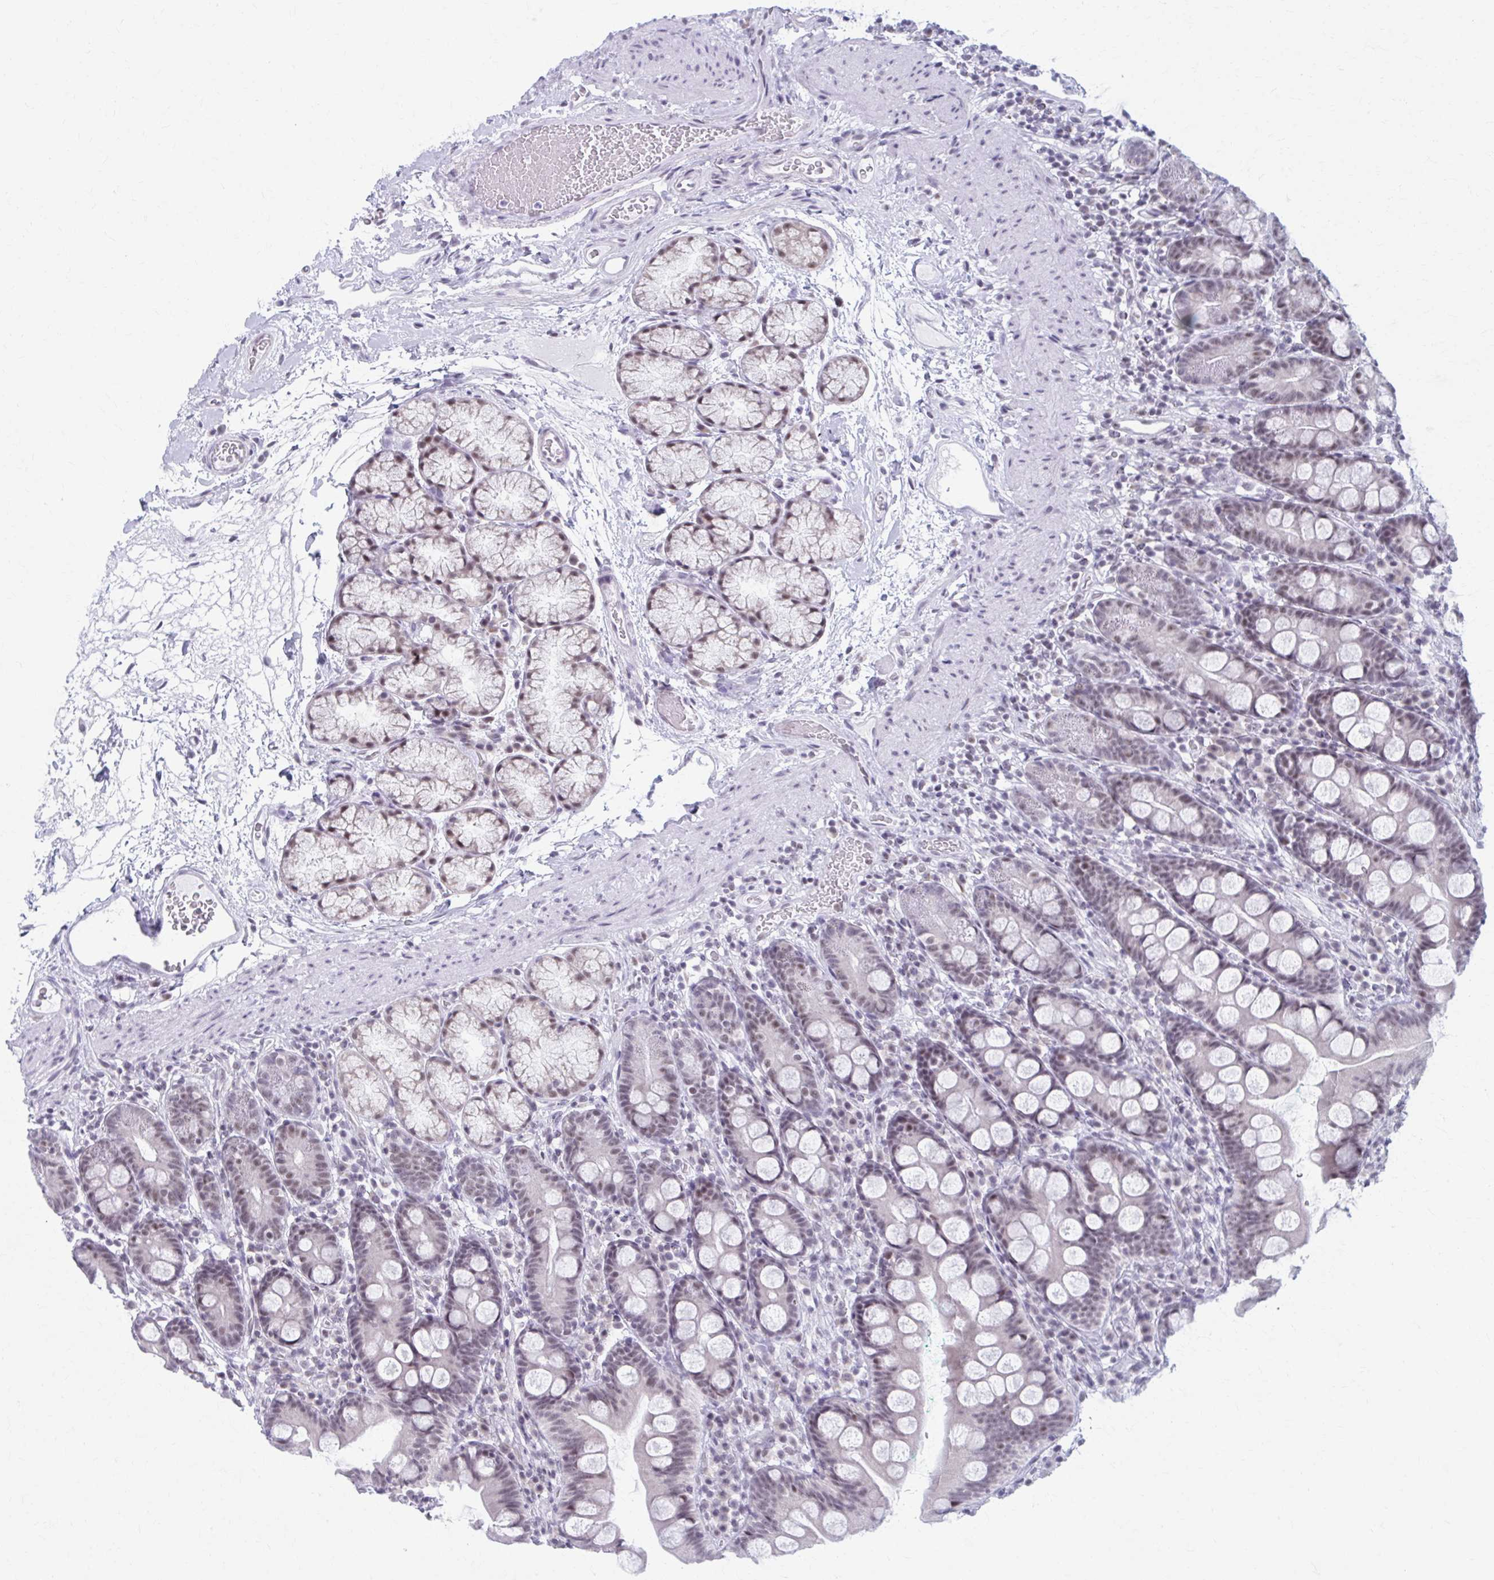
{"staining": {"intensity": "weak", "quantity": "25%-75%", "location": "nuclear"}, "tissue": "duodenum", "cell_type": "Glandular cells", "image_type": "normal", "snomed": [{"axis": "morphology", "description": "Normal tissue, NOS"}, {"axis": "topography", "description": "Duodenum"}], "caption": "A photomicrograph of human duodenum stained for a protein shows weak nuclear brown staining in glandular cells.", "gene": "CCDC105", "patient": {"sex": "female", "age": 67}}